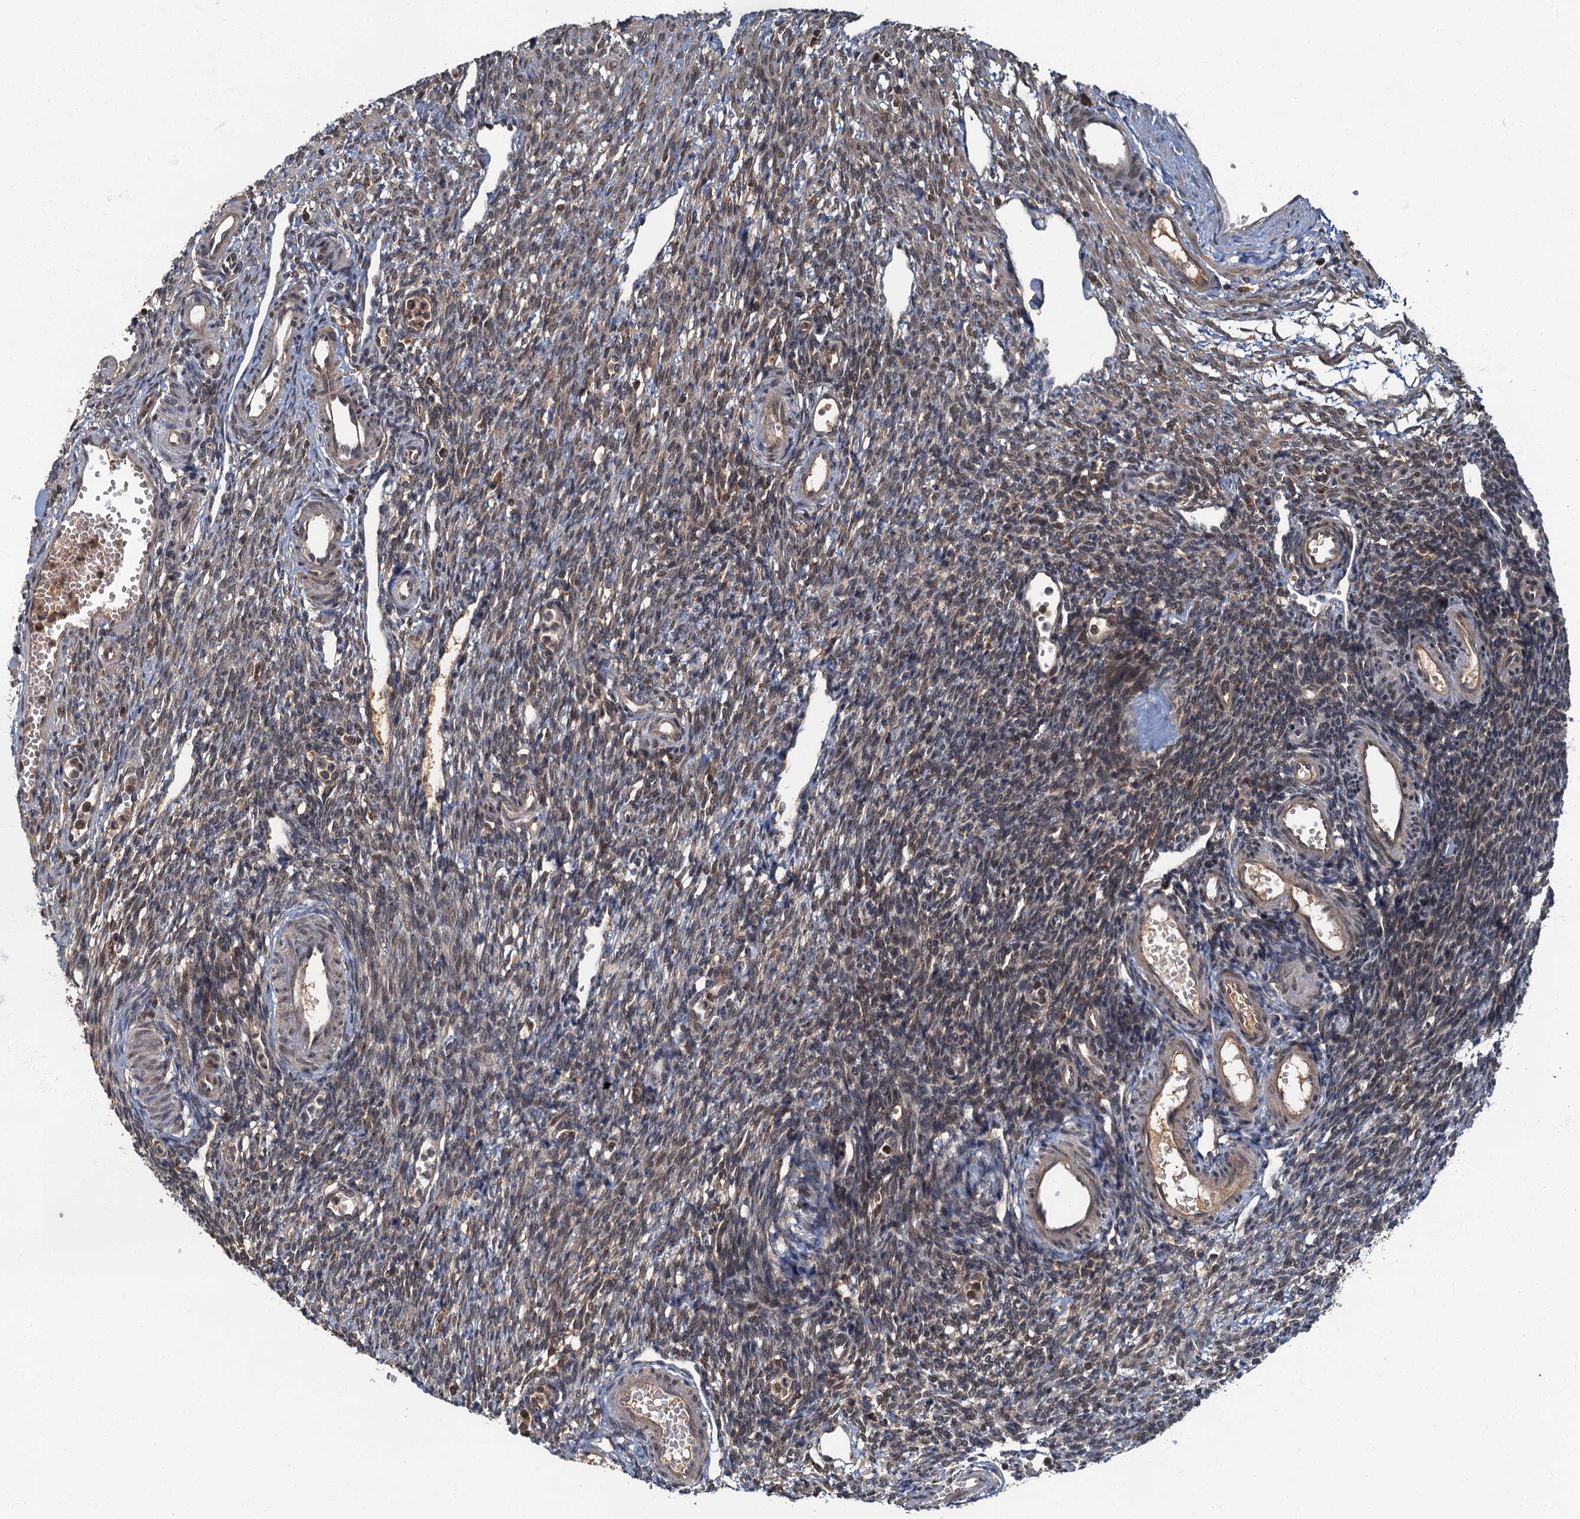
{"staining": {"intensity": "strong", "quantity": ">75%", "location": "cytoplasmic/membranous"}, "tissue": "ovary", "cell_type": "Follicle cells", "image_type": "normal", "snomed": [{"axis": "morphology", "description": "Normal tissue, NOS"}, {"axis": "morphology", "description": "Cyst, NOS"}, {"axis": "topography", "description": "Ovary"}], "caption": "Follicle cells show strong cytoplasmic/membranous expression in about >75% of cells in unremarkable ovary.", "gene": "WDCP", "patient": {"sex": "female", "age": 33}}